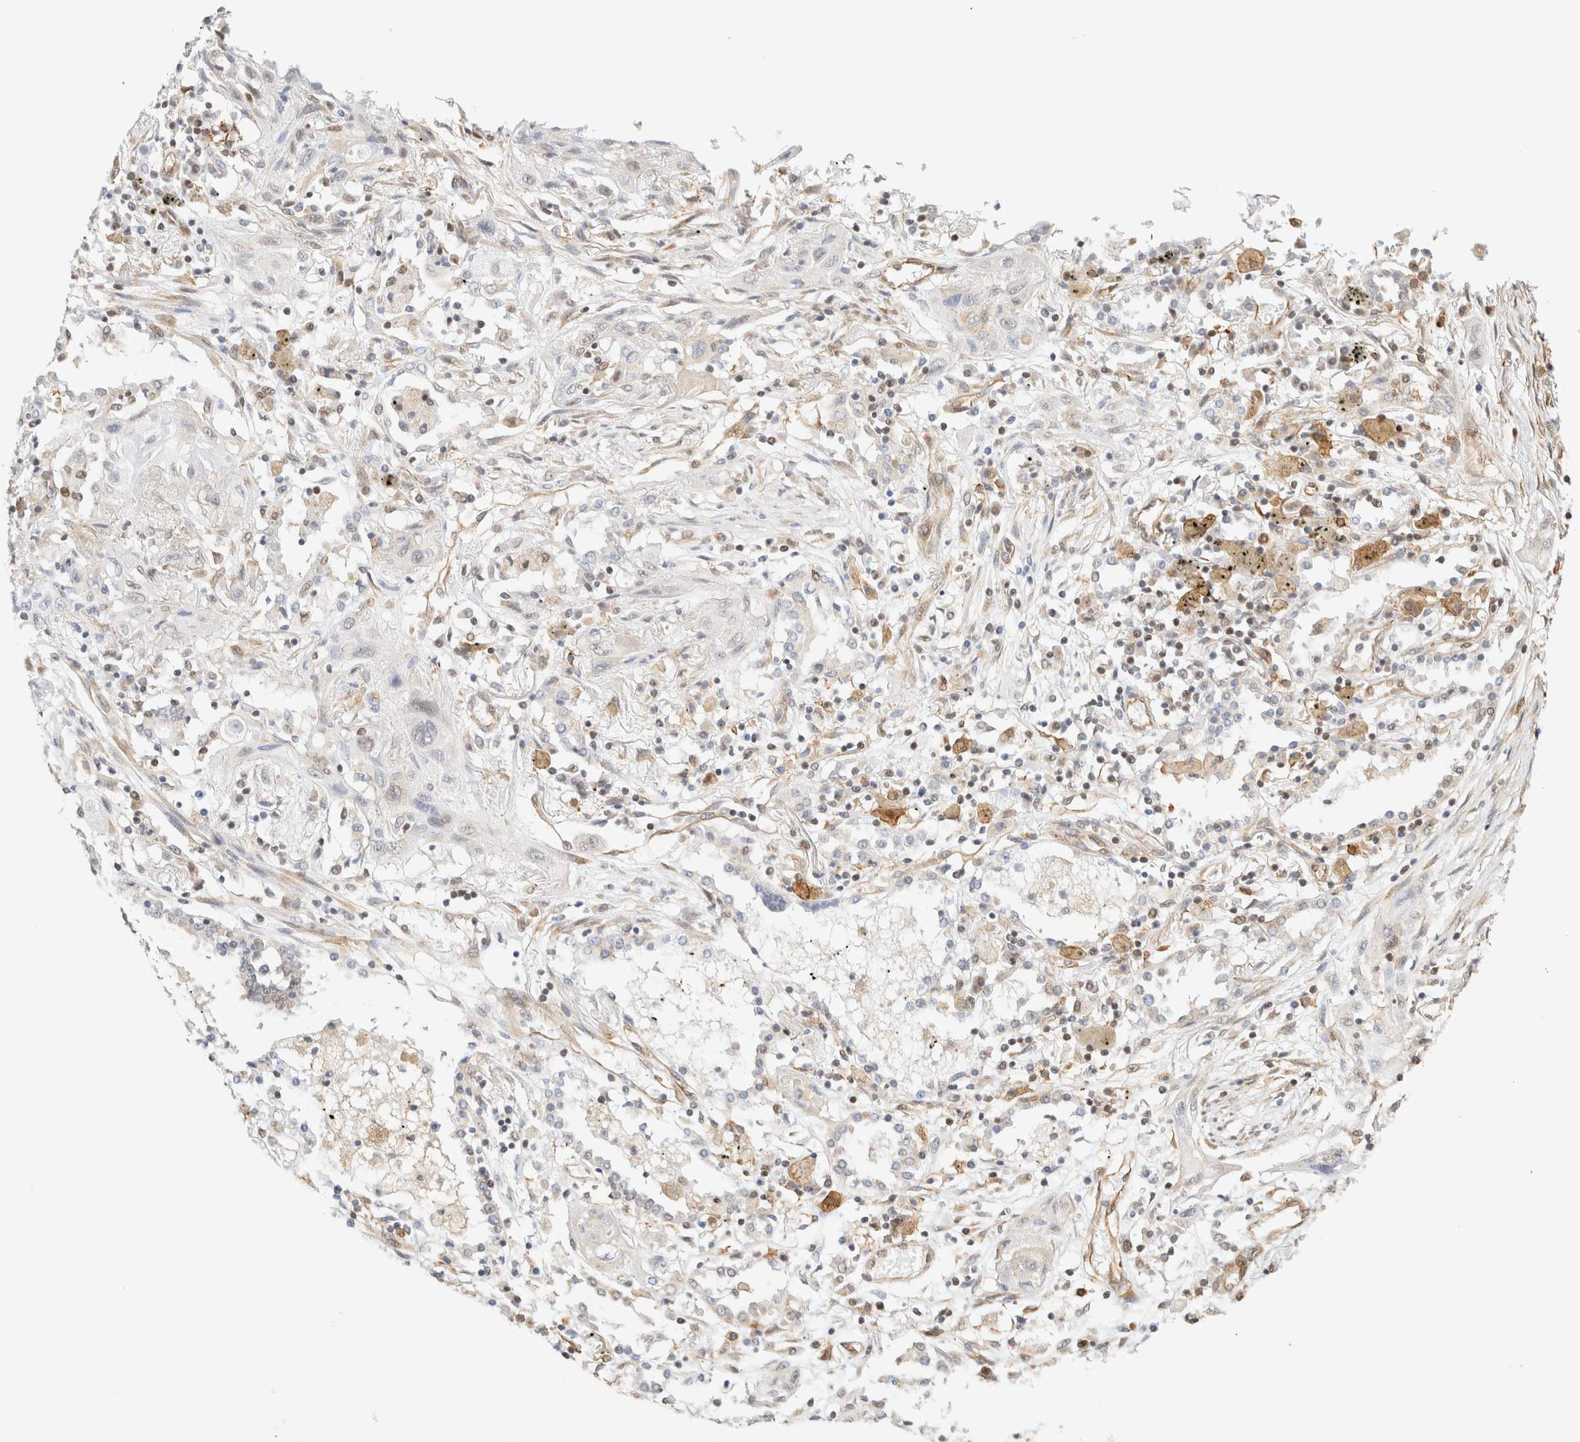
{"staining": {"intensity": "weak", "quantity": "<25%", "location": "cytoplasmic/membranous"}, "tissue": "lung cancer", "cell_type": "Tumor cells", "image_type": "cancer", "snomed": [{"axis": "morphology", "description": "Squamous cell carcinoma, NOS"}, {"axis": "topography", "description": "Lung"}], "caption": "Protein analysis of lung squamous cell carcinoma displays no significant positivity in tumor cells. (Stains: DAB immunohistochemistry with hematoxylin counter stain, Microscopy: brightfield microscopy at high magnification).", "gene": "ARID5A", "patient": {"sex": "female", "age": 47}}